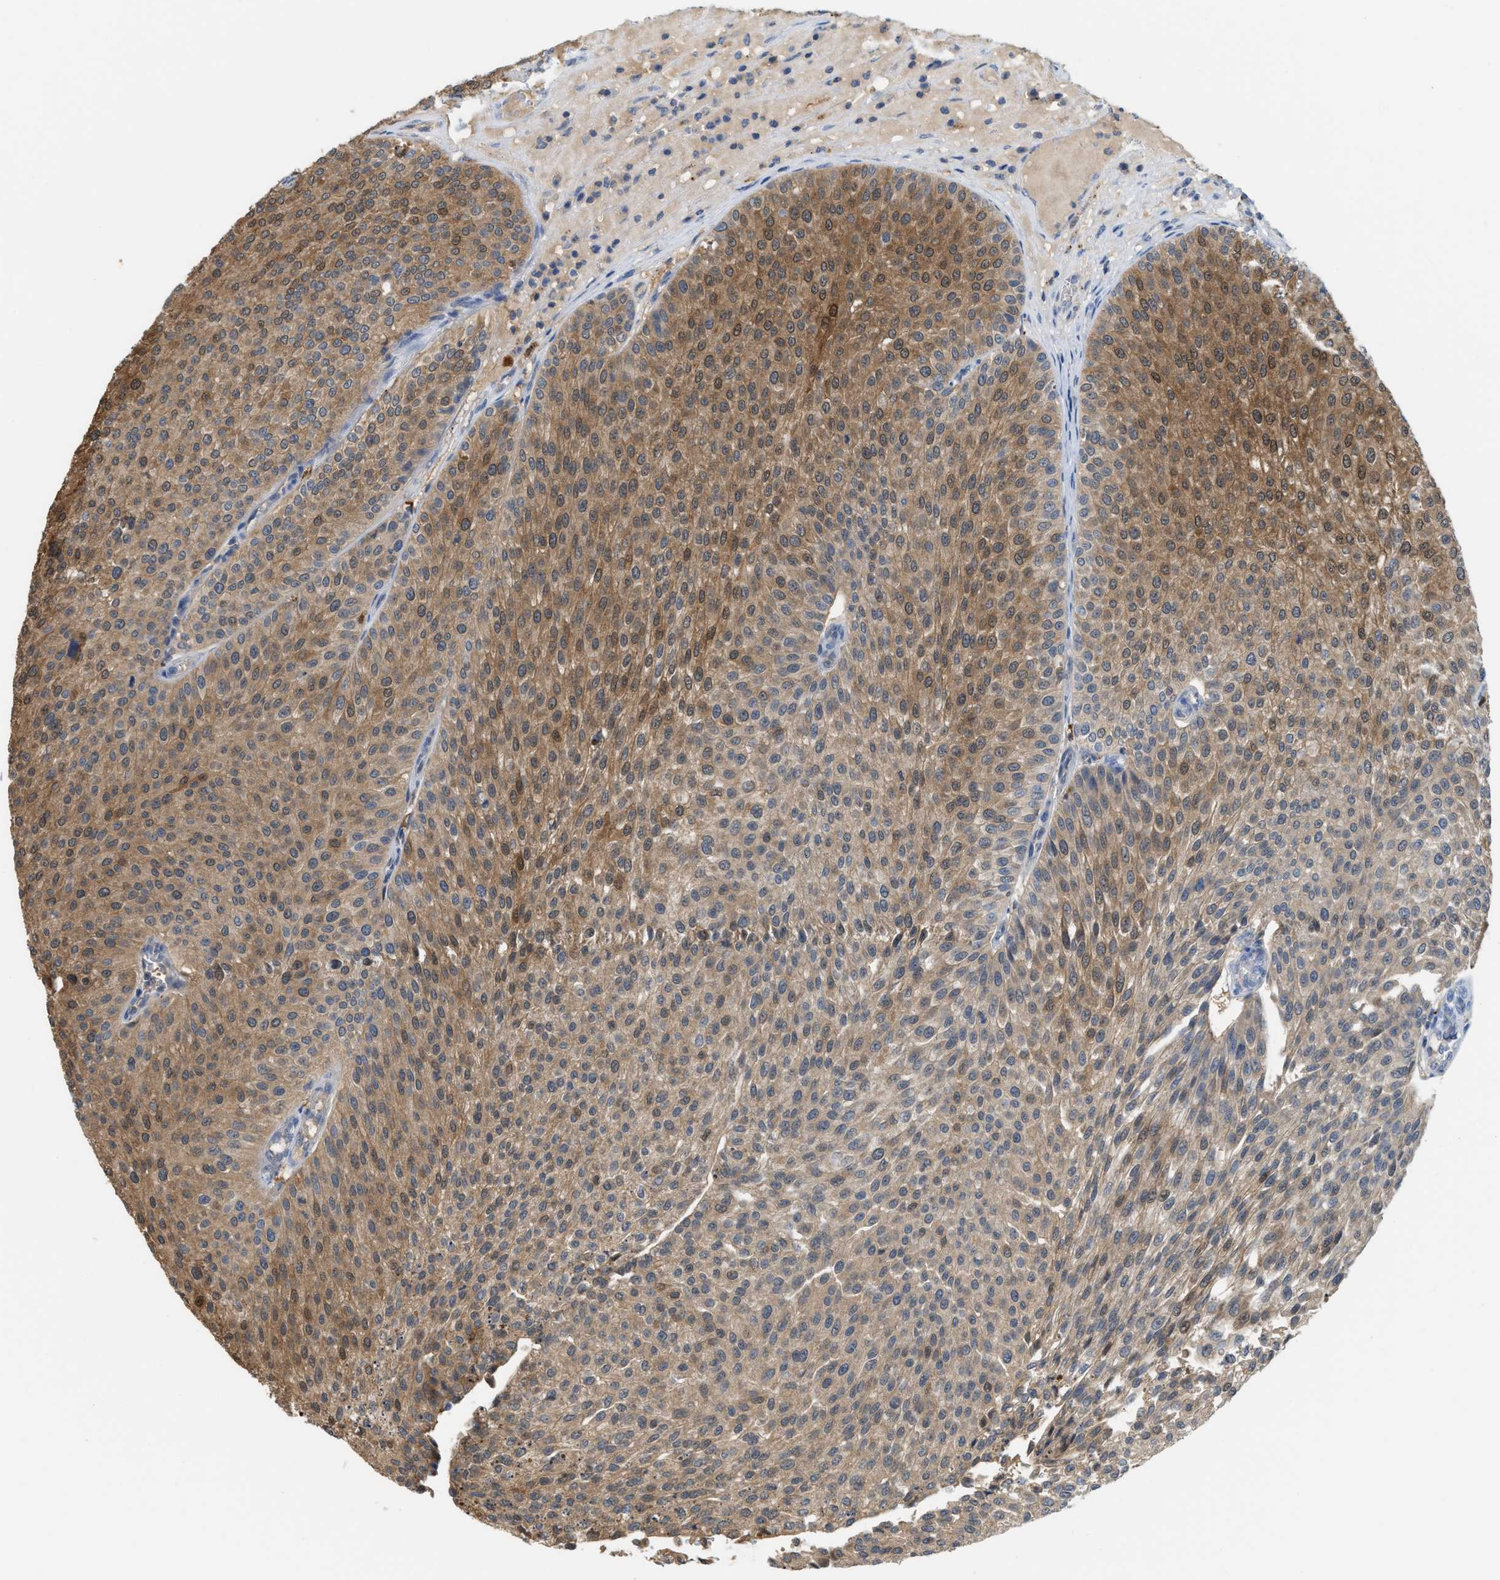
{"staining": {"intensity": "moderate", "quantity": ">75%", "location": "cytoplasmic/membranous"}, "tissue": "urothelial cancer", "cell_type": "Tumor cells", "image_type": "cancer", "snomed": [{"axis": "morphology", "description": "Urothelial carcinoma, Low grade"}, {"axis": "topography", "description": "Smooth muscle"}, {"axis": "topography", "description": "Urinary bladder"}], "caption": "Urothelial cancer tissue displays moderate cytoplasmic/membranous expression in about >75% of tumor cells, visualized by immunohistochemistry.", "gene": "CSTB", "patient": {"sex": "male", "age": 60}}